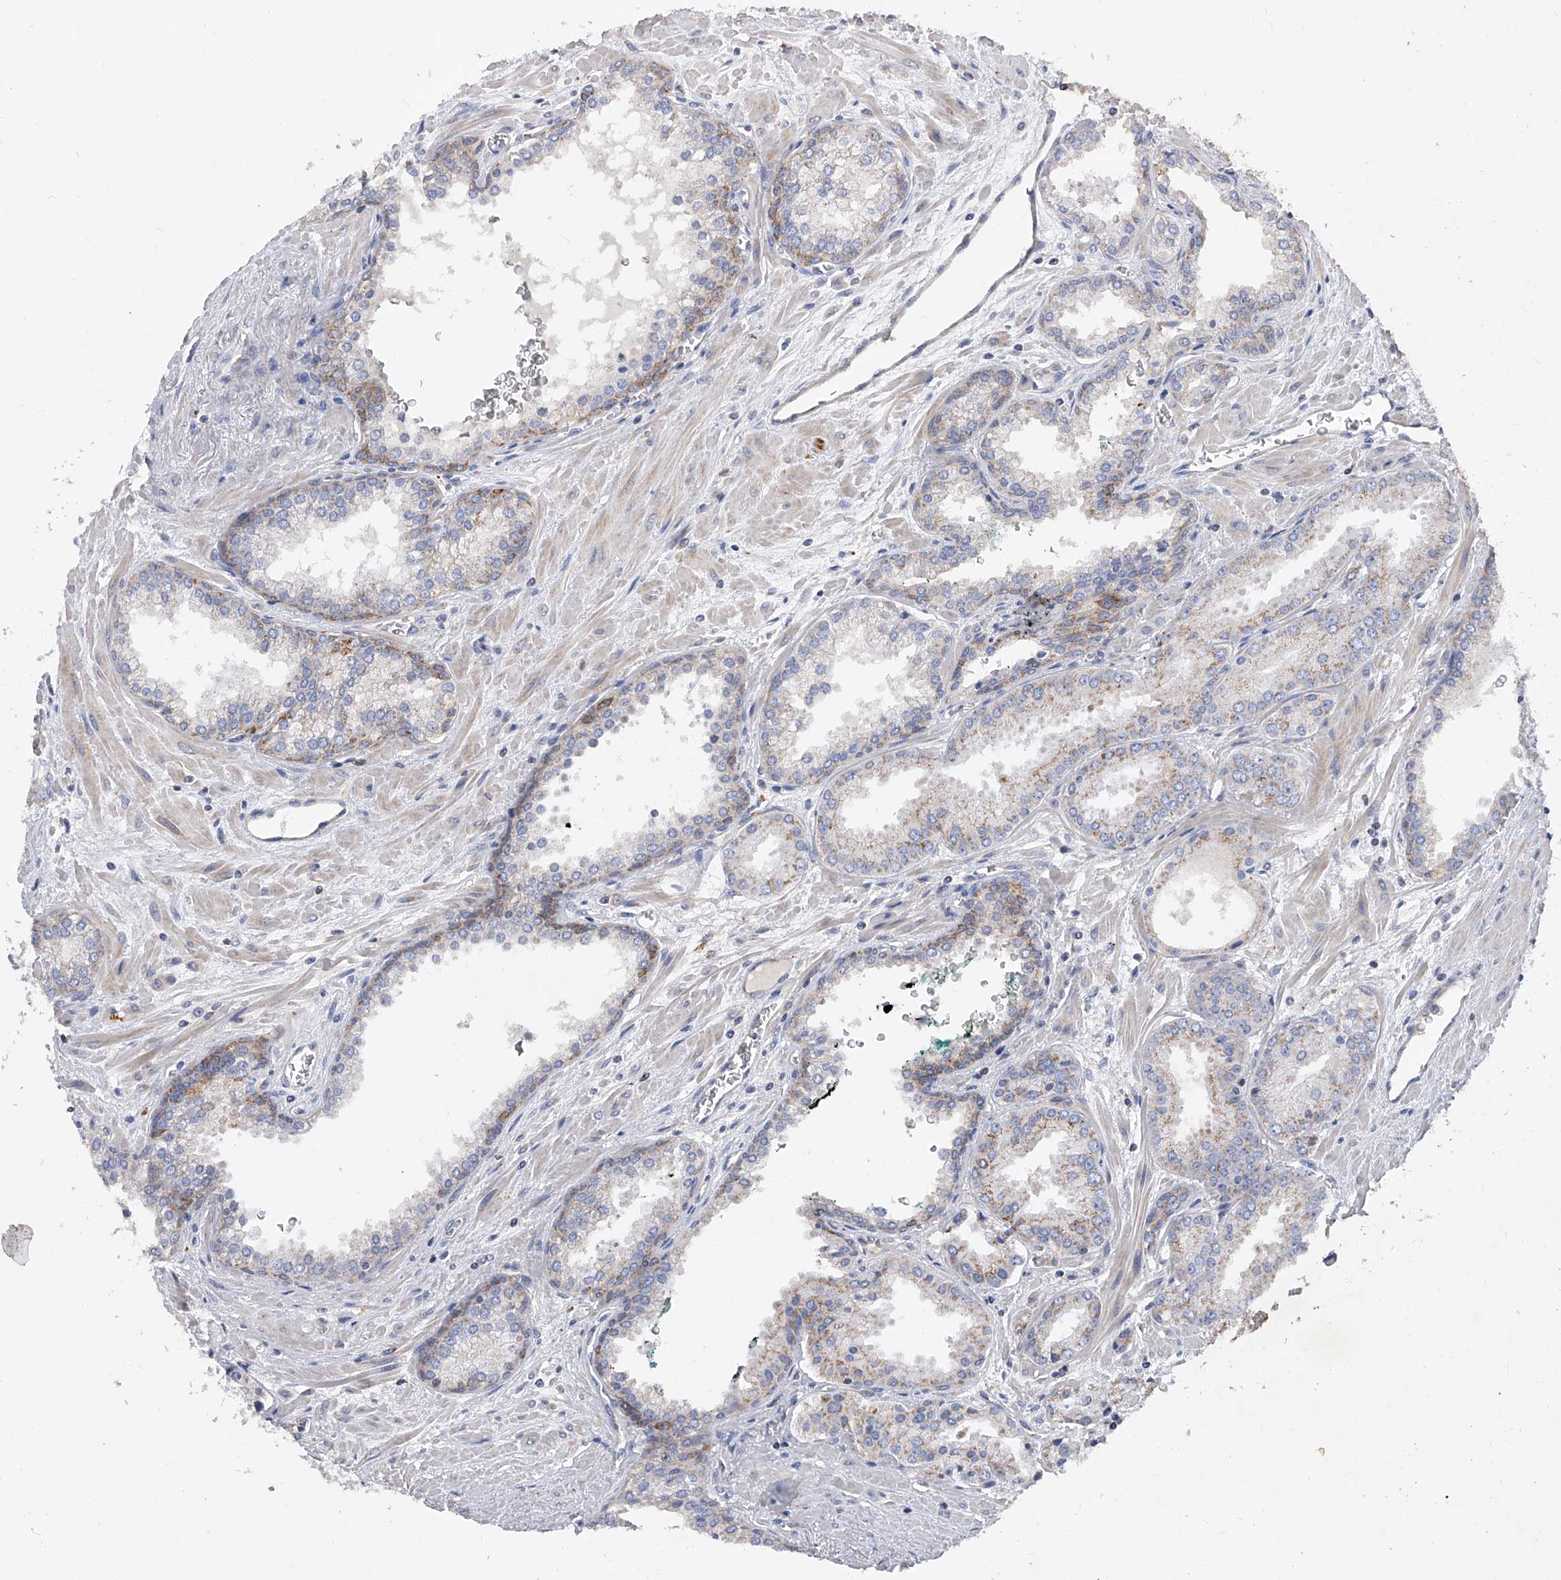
{"staining": {"intensity": "weak", "quantity": ">75%", "location": "cytoplasmic/membranous"}, "tissue": "prostate cancer", "cell_type": "Tumor cells", "image_type": "cancer", "snomed": [{"axis": "morphology", "description": "Adenocarcinoma, Low grade"}, {"axis": "topography", "description": "Prostate"}], "caption": "Prostate cancer stained with a brown dye demonstrates weak cytoplasmic/membranous positive positivity in approximately >75% of tumor cells.", "gene": "PDSS2", "patient": {"sex": "male", "age": 67}}